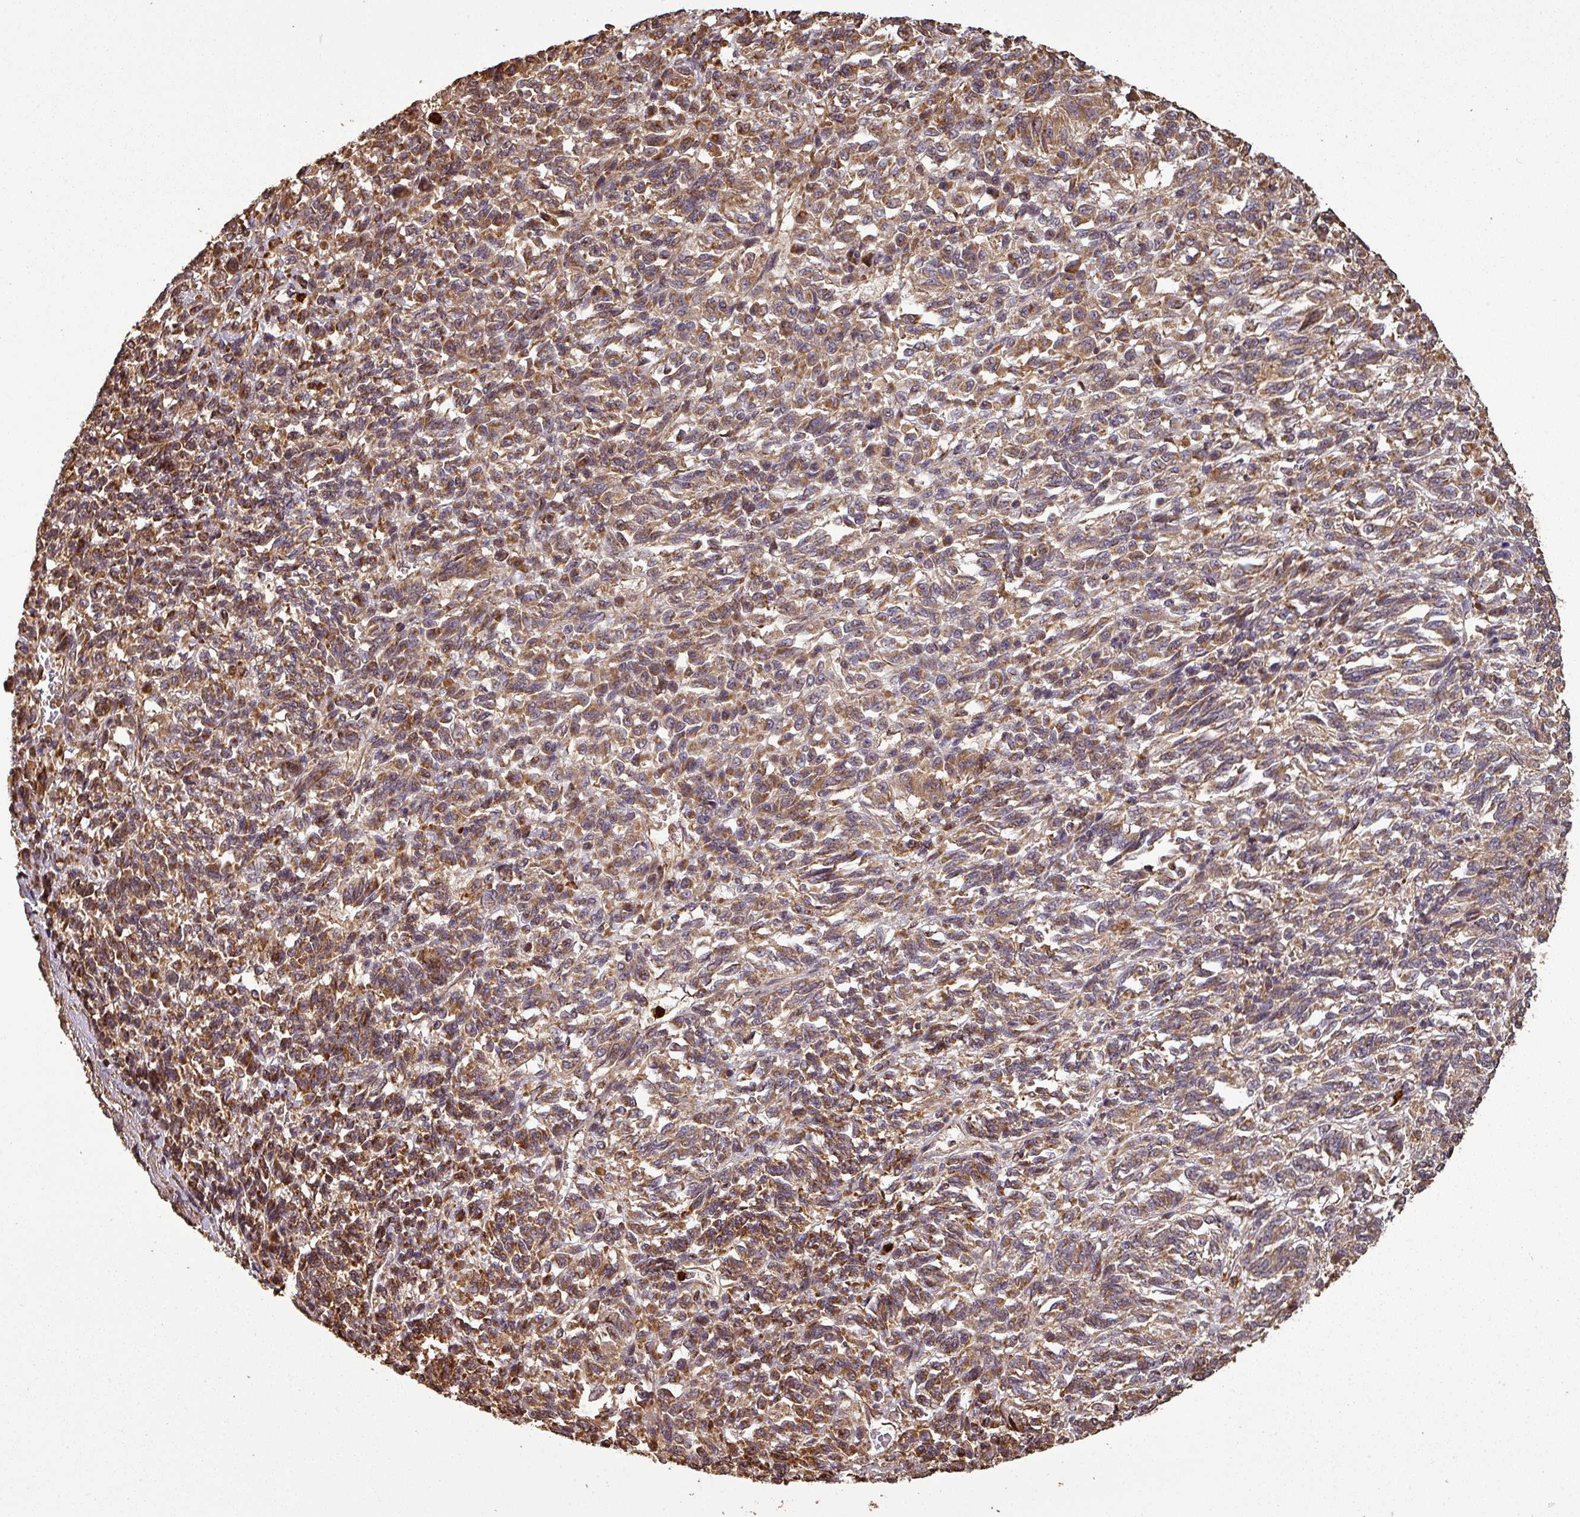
{"staining": {"intensity": "moderate", "quantity": ">75%", "location": "cytoplasmic/membranous"}, "tissue": "melanoma", "cell_type": "Tumor cells", "image_type": "cancer", "snomed": [{"axis": "morphology", "description": "Malignant melanoma, Metastatic site"}, {"axis": "topography", "description": "Lung"}], "caption": "High-power microscopy captured an immunohistochemistry histopathology image of melanoma, revealing moderate cytoplasmic/membranous staining in about >75% of tumor cells.", "gene": "PLEKHM1", "patient": {"sex": "male", "age": 64}}